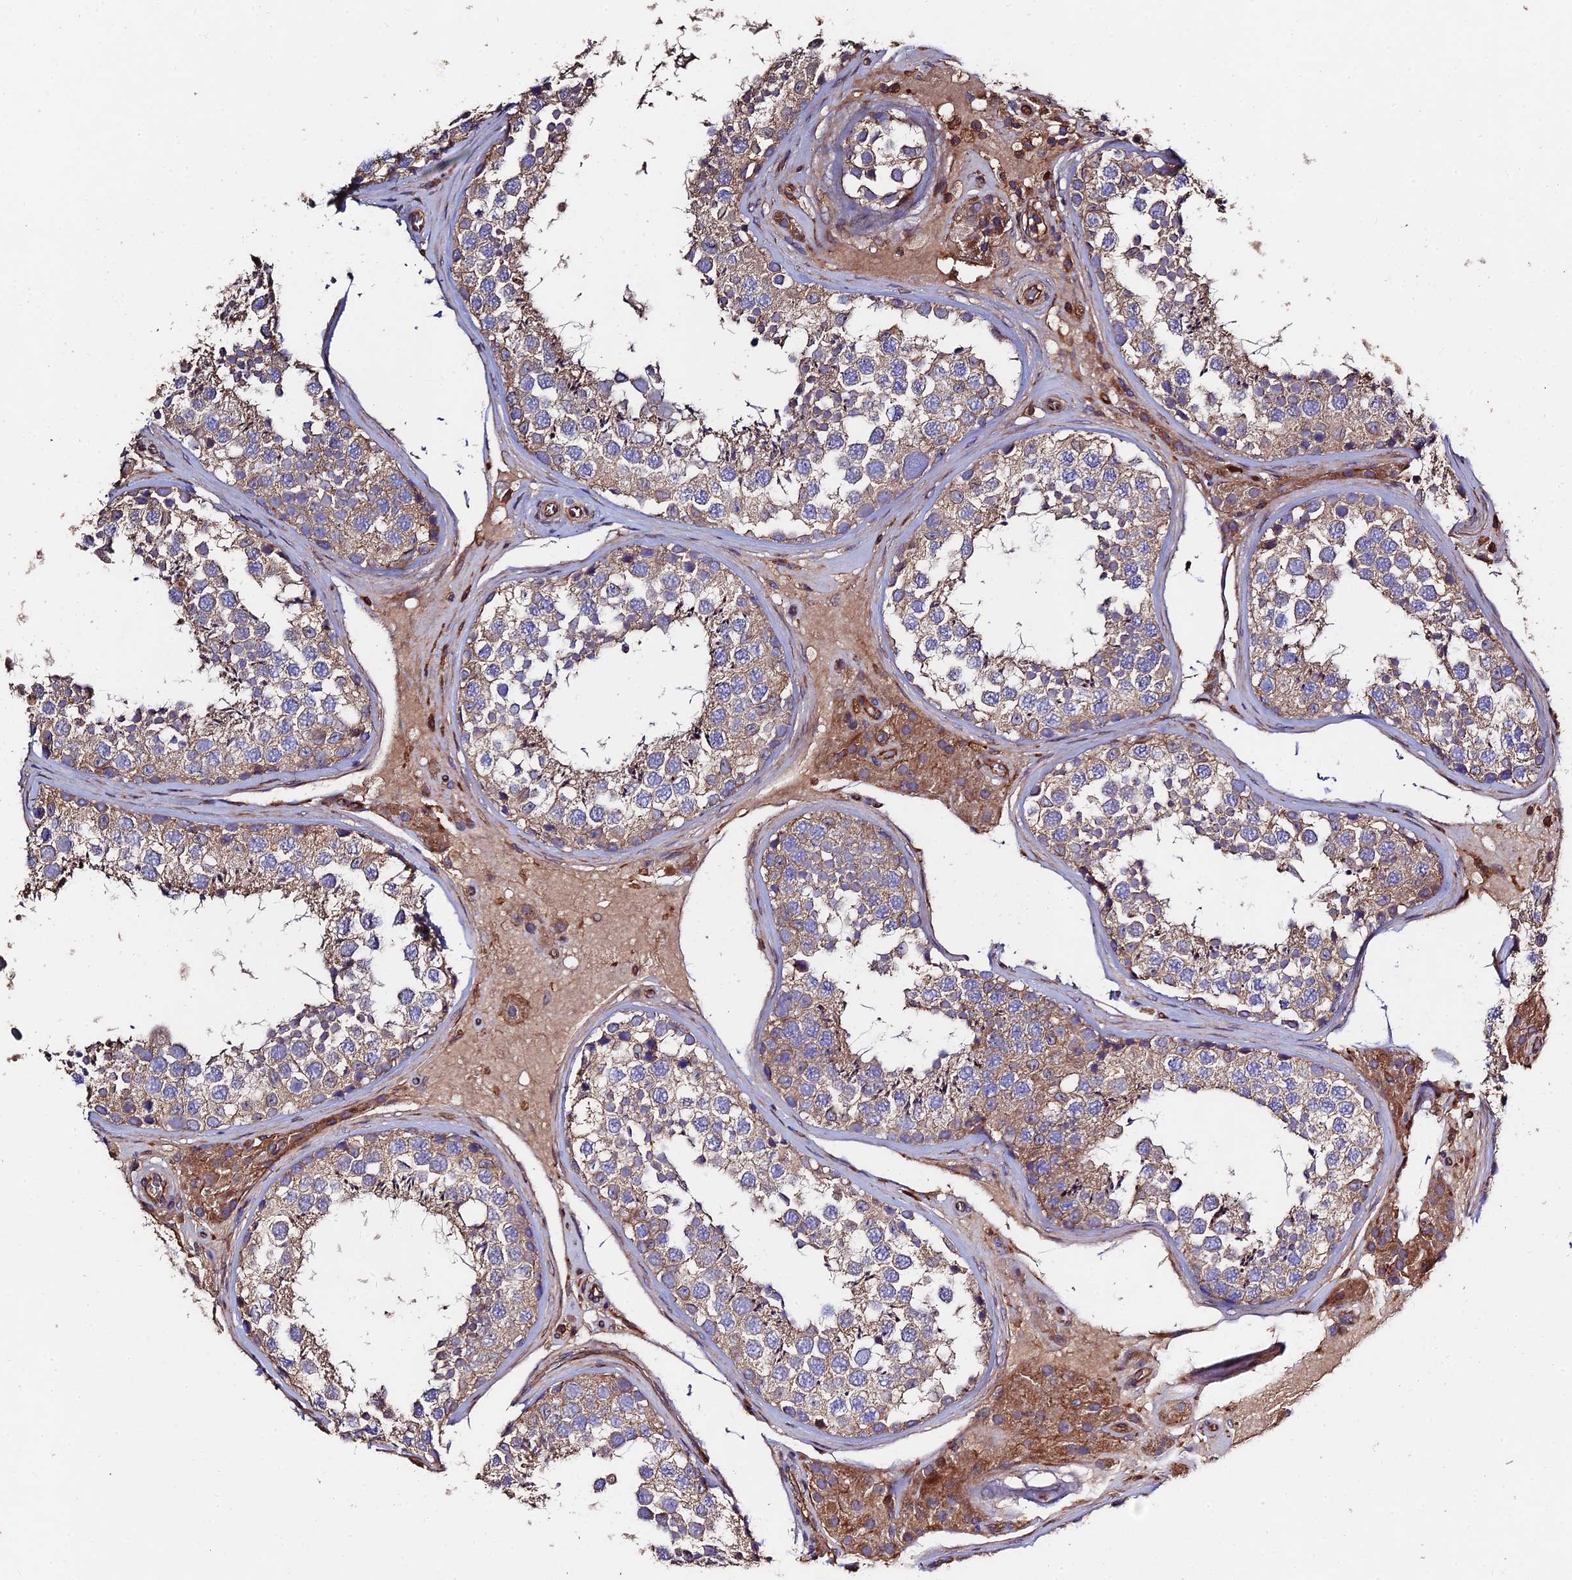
{"staining": {"intensity": "moderate", "quantity": "25%-75%", "location": "cytoplasmic/membranous"}, "tissue": "testis", "cell_type": "Cells in seminiferous ducts", "image_type": "normal", "snomed": [{"axis": "morphology", "description": "Normal tissue, NOS"}, {"axis": "topography", "description": "Testis"}], "caption": "A medium amount of moderate cytoplasmic/membranous positivity is identified in about 25%-75% of cells in seminiferous ducts in benign testis. The staining was performed using DAB (3,3'-diaminobenzidine), with brown indicating positive protein expression. Nuclei are stained blue with hematoxylin.", "gene": "EXT1", "patient": {"sex": "male", "age": 46}}